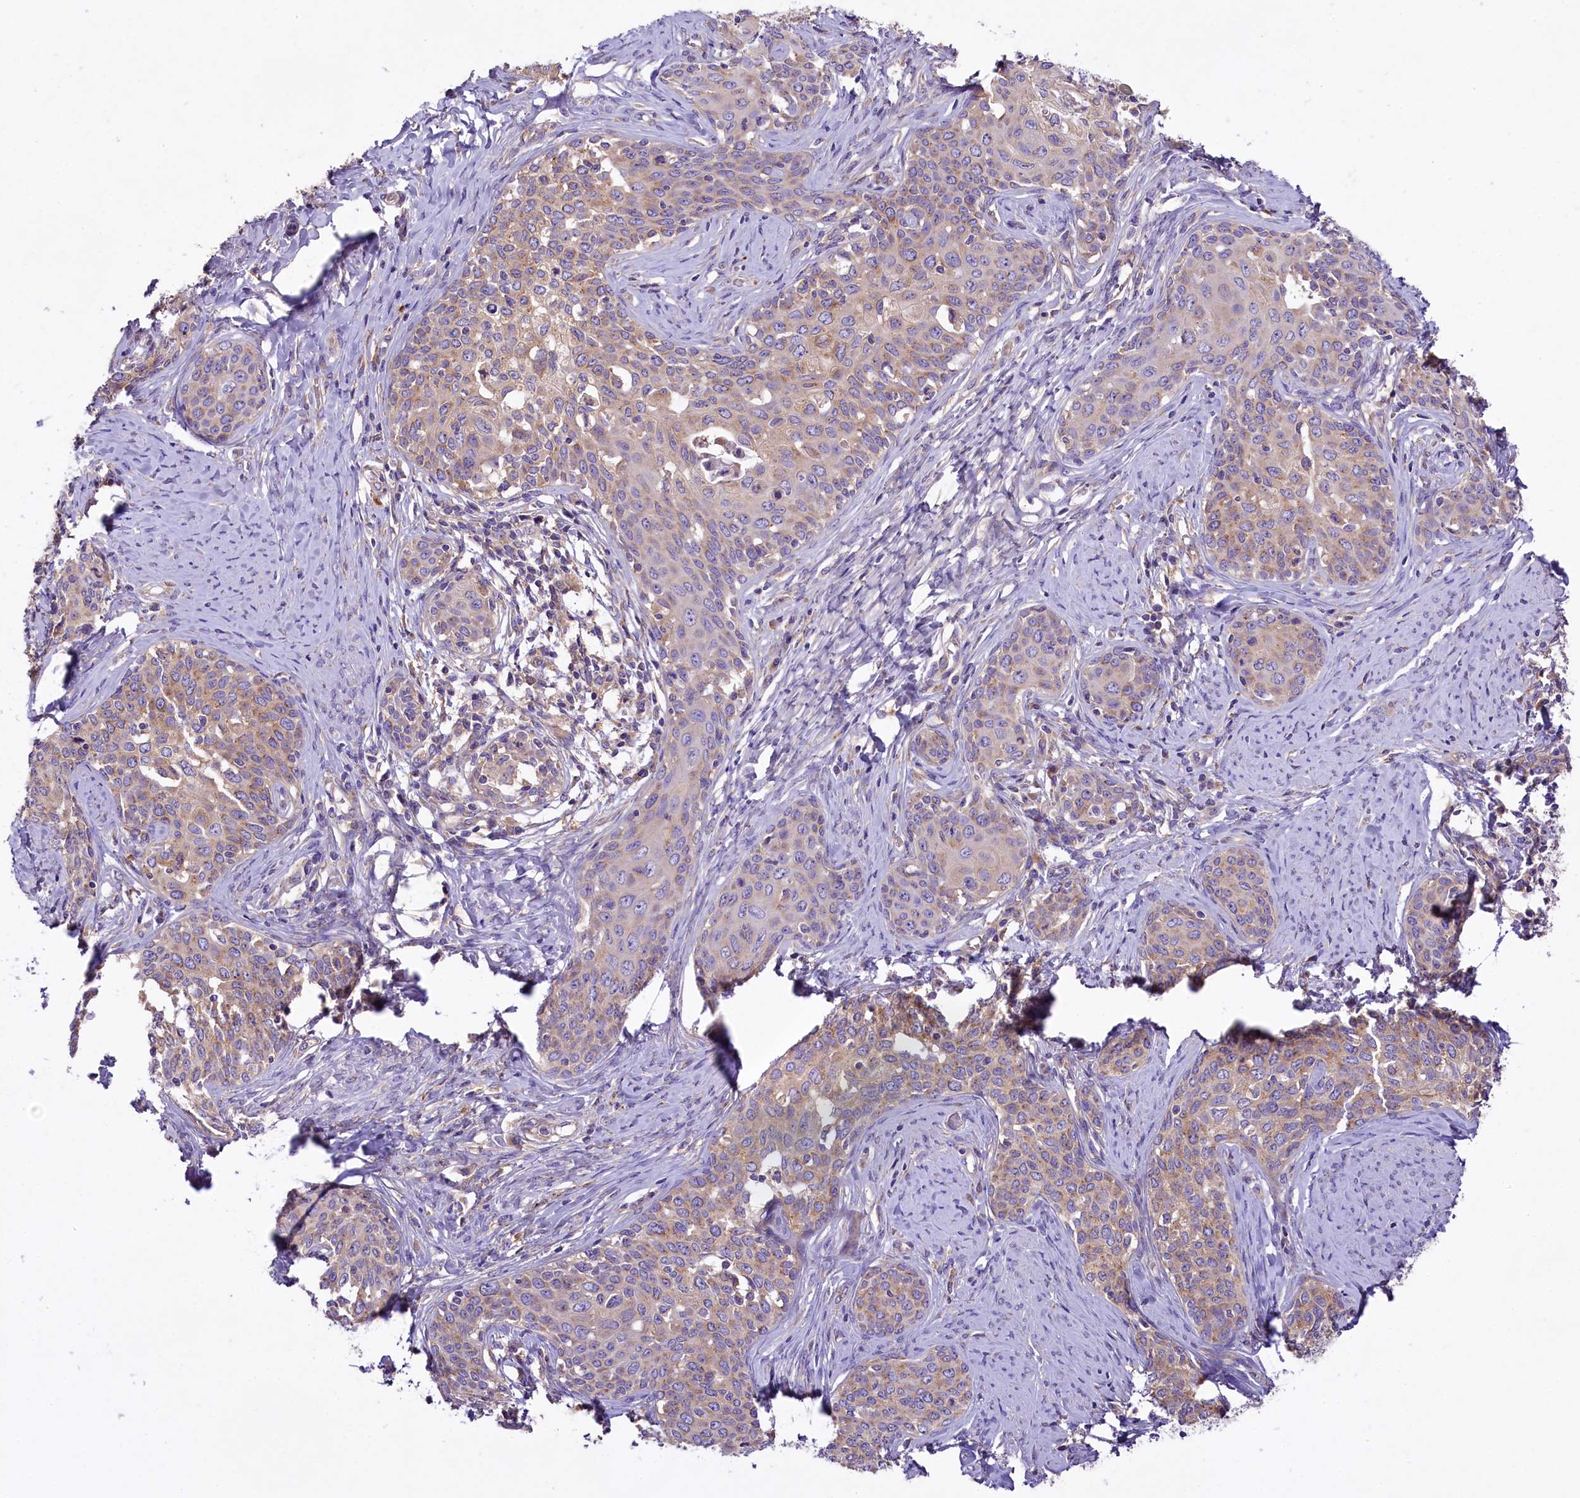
{"staining": {"intensity": "weak", "quantity": "<25%", "location": "cytoplasmic/membranous"}, "tissue": "cervical cancer", "cell_type": "Tumor cells", "image_type": "cancer", "snomed": [{"axis": "morphology", "description": "Squamous cell carcinoma, NOS"}, {"axis": "morphology", "description": "Adenocarcinoma, NOS"}, {"axis": "topography", "description": "Cervix"}], "caption": "Cervical cancer (squamous cell carcinoma) stained for a protein using immunohistochemistry (IHC) demonstrates no positivity tumor cells.", "gene": "PEMT", "patient": {"sex": "female", "age": 52}}